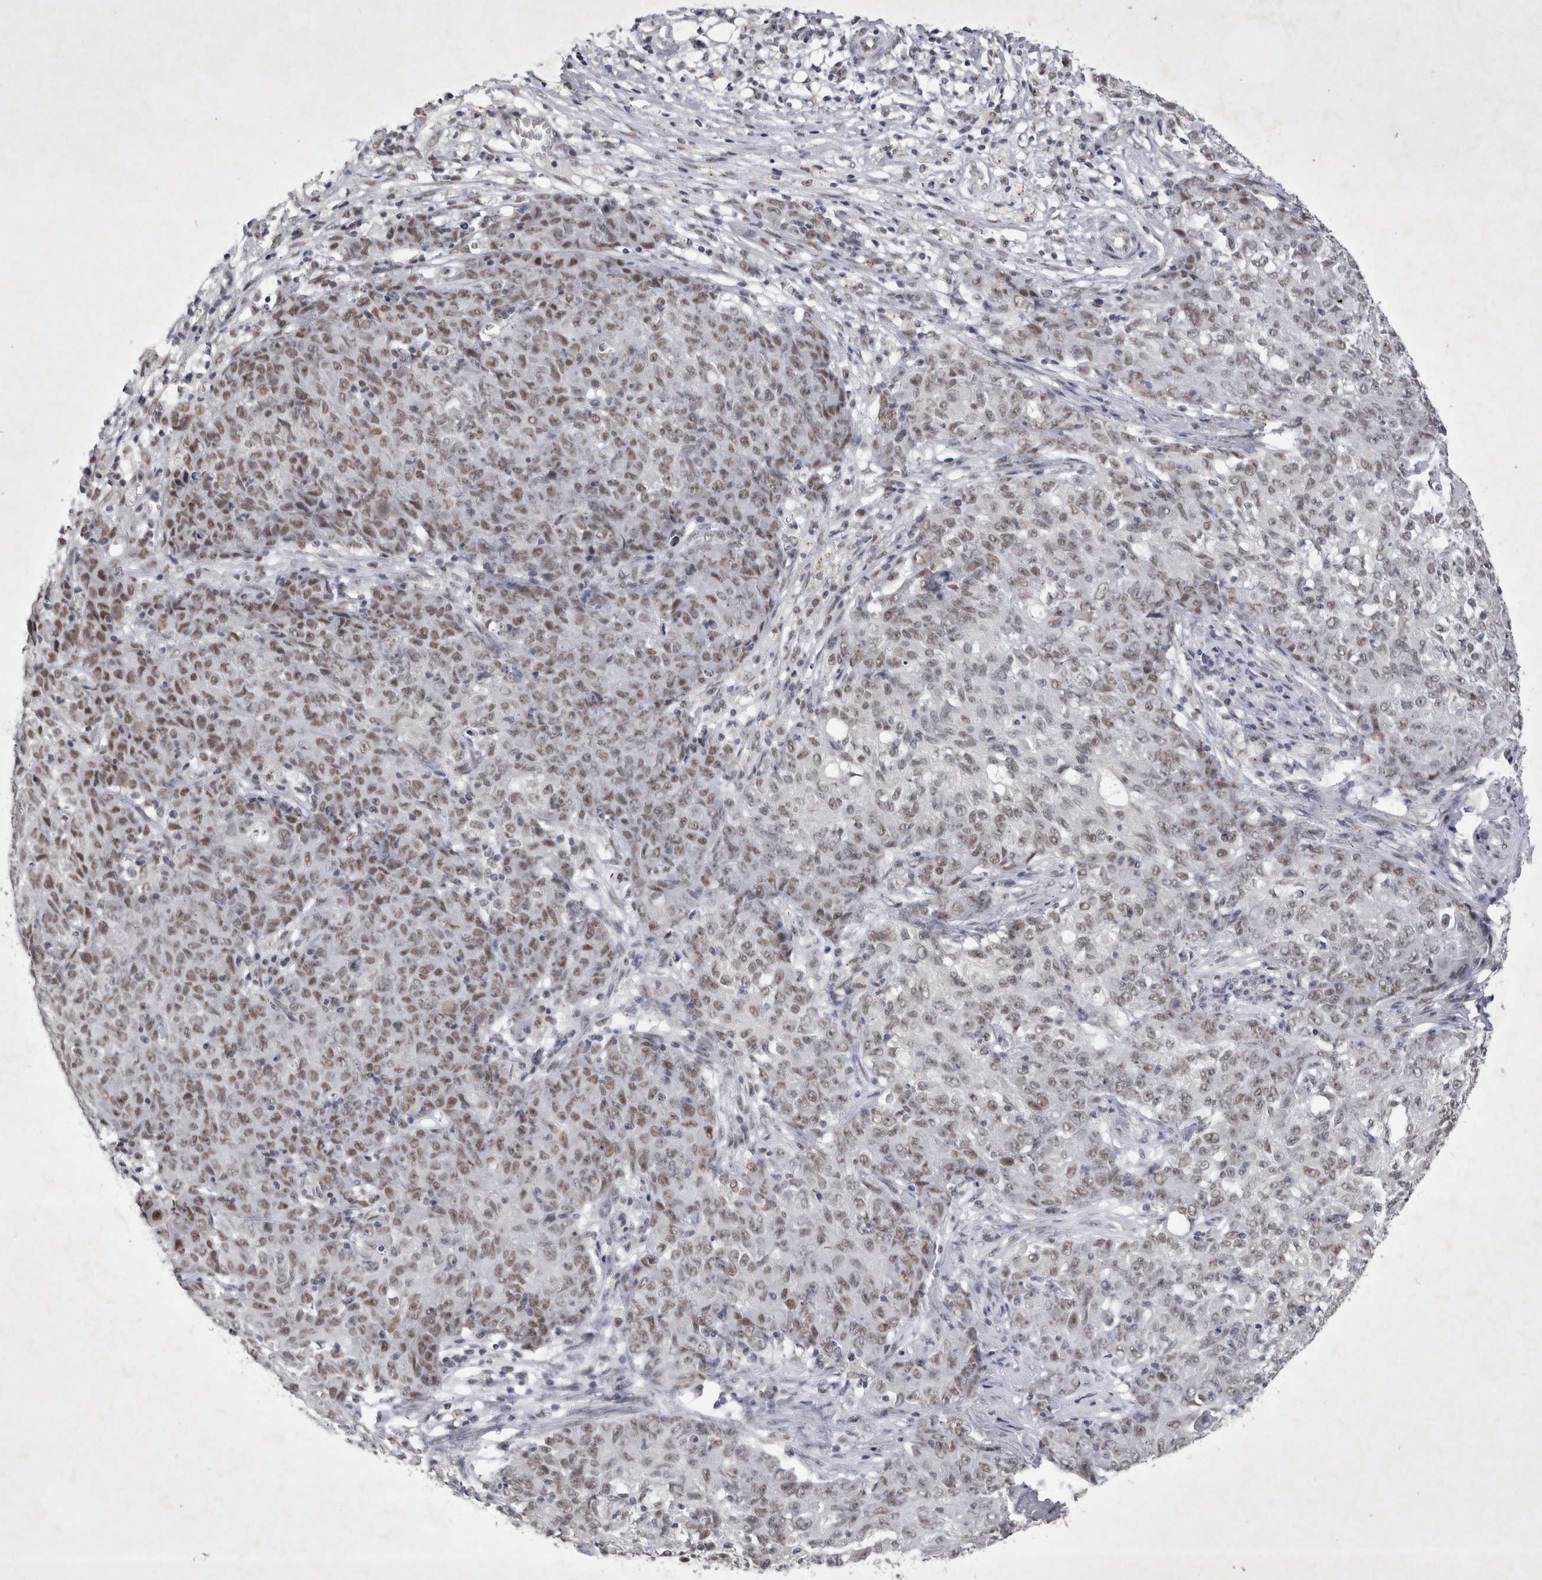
{"staining": {"intensity": "moderate", "quantity": ">75%", "location": "nuclear"}, "tissue": "ovarian cancer", "cell_type": "Tumor cells", "image_type": "cancer", "snomed": [{"axis": "morphology", "description": "Carcinoma, endometroid"}, {"axis": "topography", "description": "Ovary"}], "caption": "Immunohistochemistry histopathology image of neoplastic tissue: ovarian cancer (endometroid carcinoma) stained using immunohistochemistry shows medium levels of moderate protein expression localized specifically in the nuclear of tumor cells, appearing as a nuclear brown color.", "gene": "RBM6", "patient": {"sex": "female", "age": 42}}